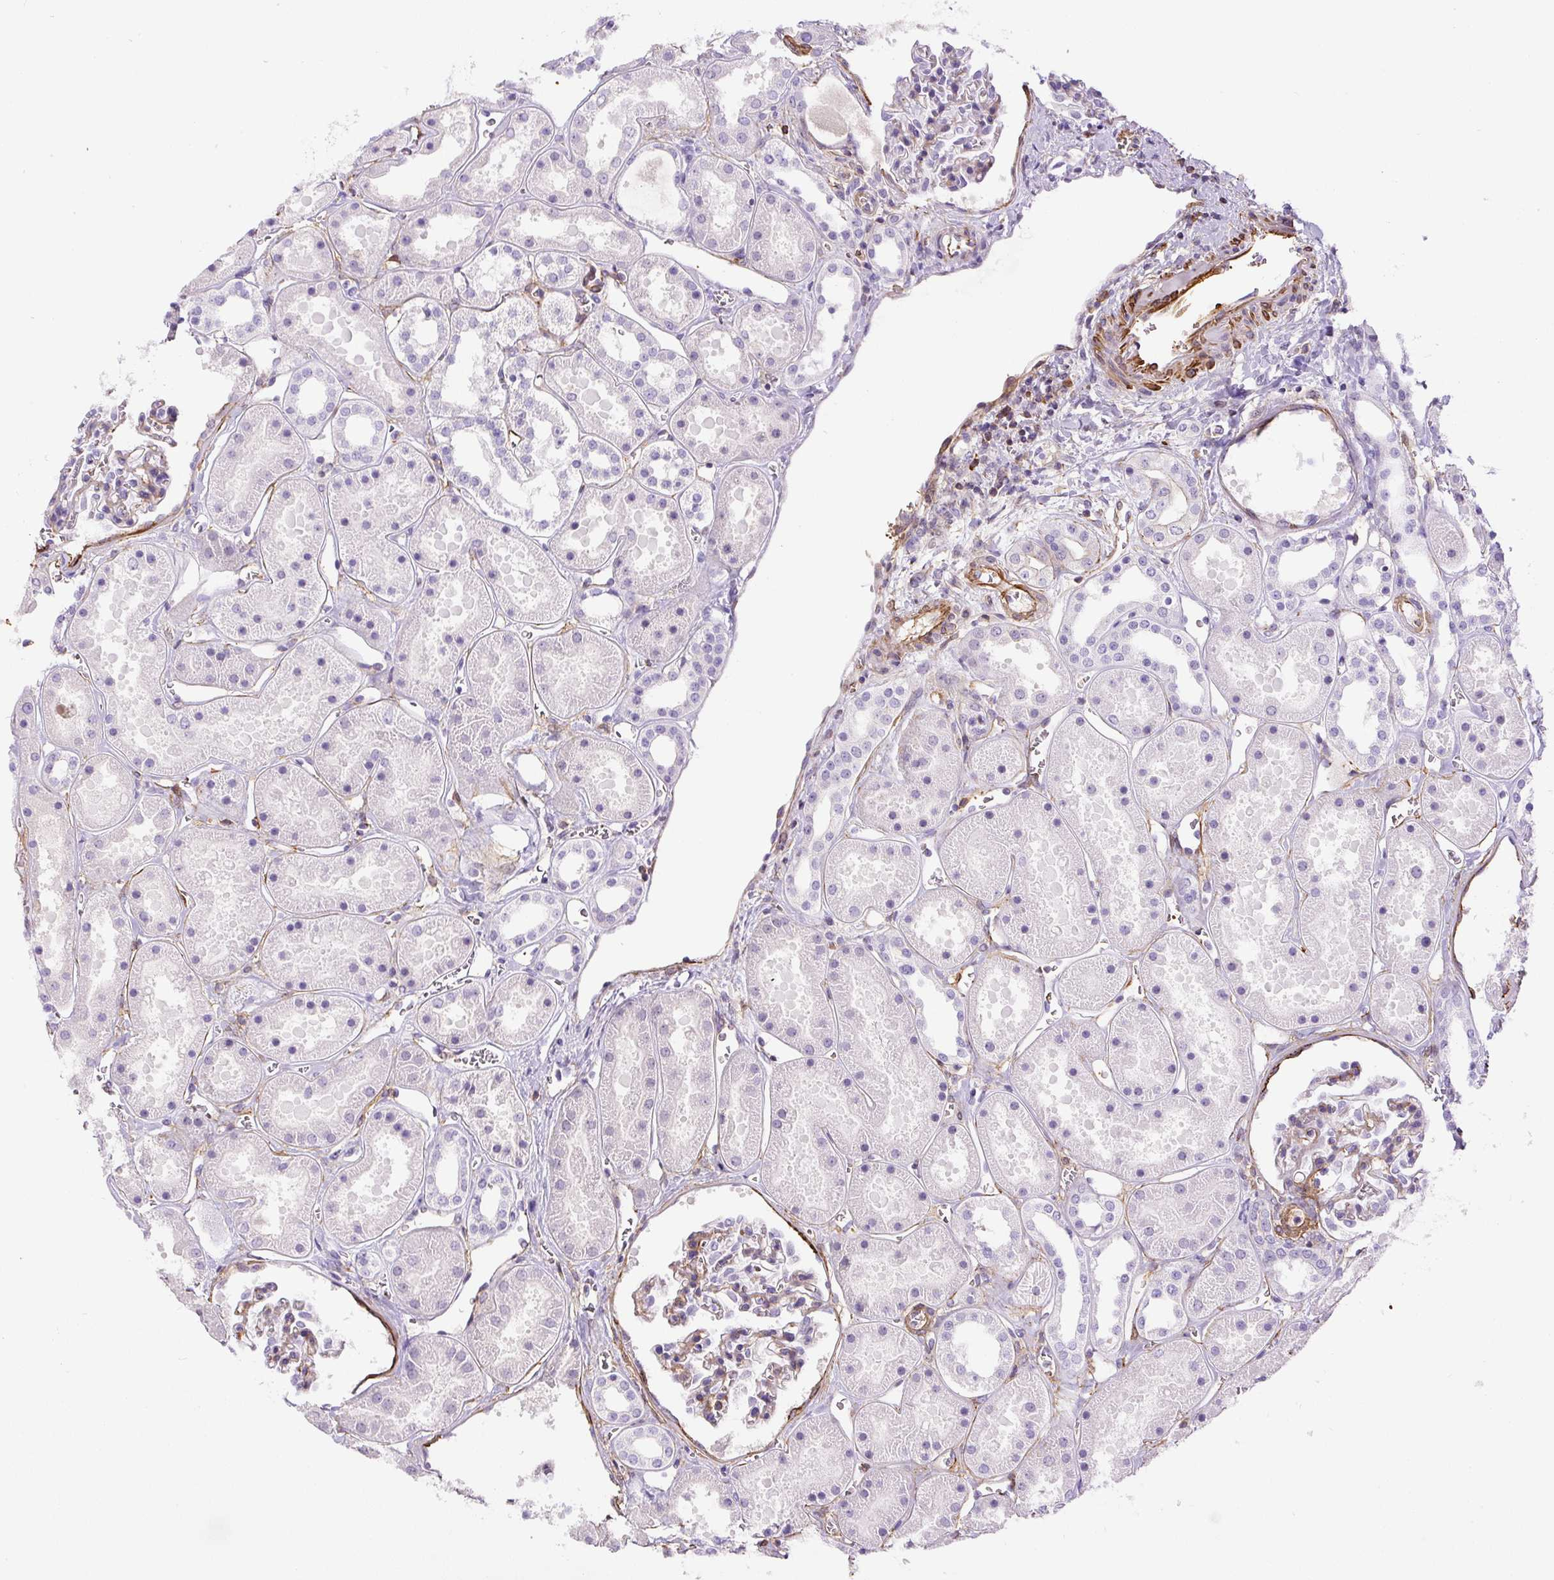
{"staining": {"intensity": "weak", "quantity": "25%-75%", "location": "cytoplasmic/membranous"}, "tissue": "kidney", "cell_type": "Cells in glomeruli", "image_type": "normal", "snomed": [{"axis": "morphology", "description": "Normal tissue, NOS"}, {"axis": "topography", "description": "Kidney"}], "caption": "Immunohistochemistry (IHC) photomicrograph of benign human kidney stained for a protein (brown), which exhibits low levels of weak cytoplasmic/membranous staining in approximately 25%-75% of cells in glomeruli.", "gene": "B3GALT5", "patient": {"sex": "female", "age": 41}}